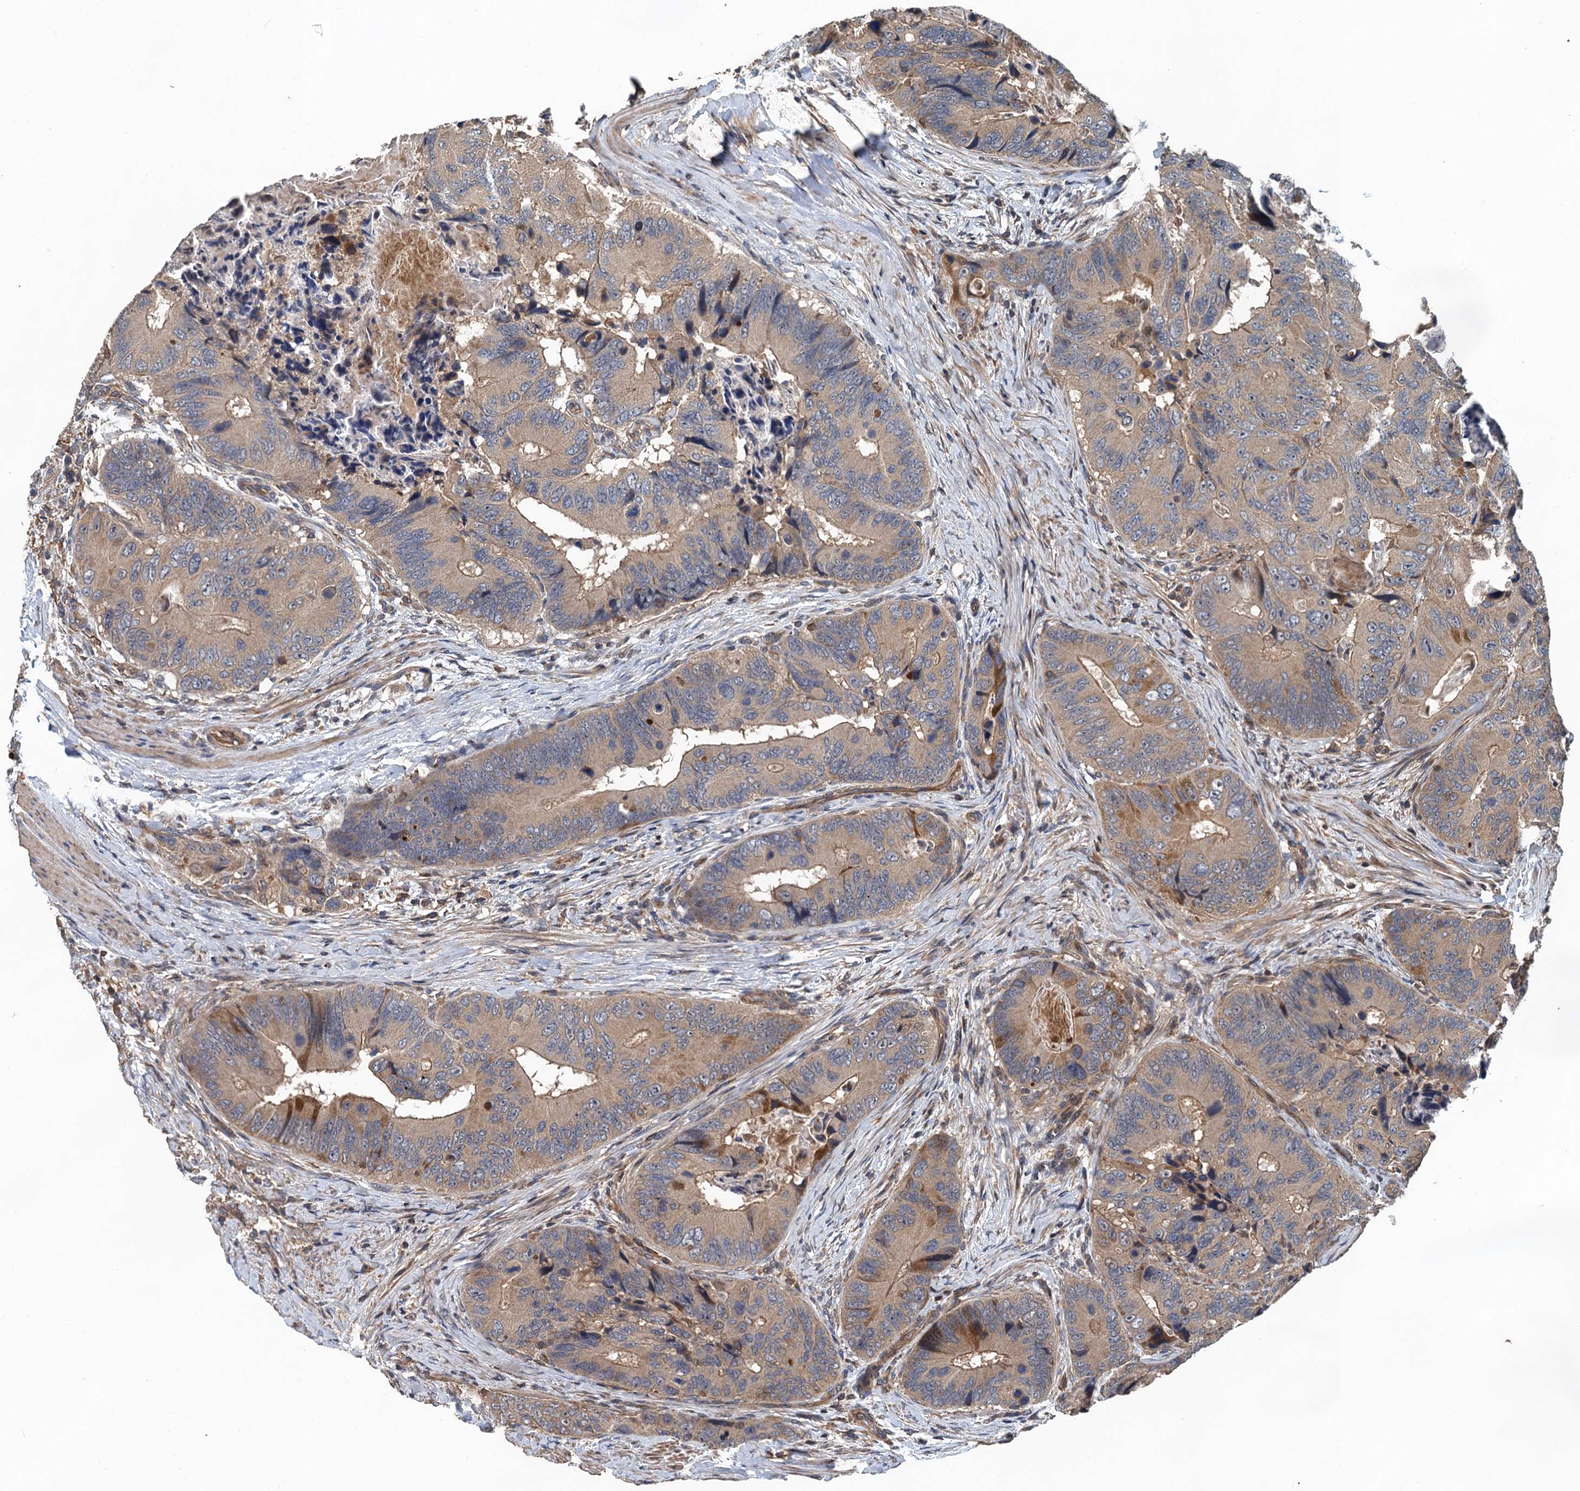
{"staining": {"intensity": "weak", "quantity": ">75%", "location": "cytoplasmic/membranous"}, "tissue": "colorectal cancer", "cell_type": "Tumor cells", "image_type": "cancer", "snomed": [{"axis": "morphology", "description": "Adenocarcinoma, NOS"}, {"axis": "topography", "description": "Colon"}], "caption": "Immunohistochemical staining of human colorectal cancer (adenocarcinoma) exhibits low levels of weak cytoplasmic/membranous protein staining in approximately >75% of tumor cells. (IHC, brightfield microscopy, high magnification).", "gene": "BORCS5", "patient": {"sex": "male", "age": 84}}